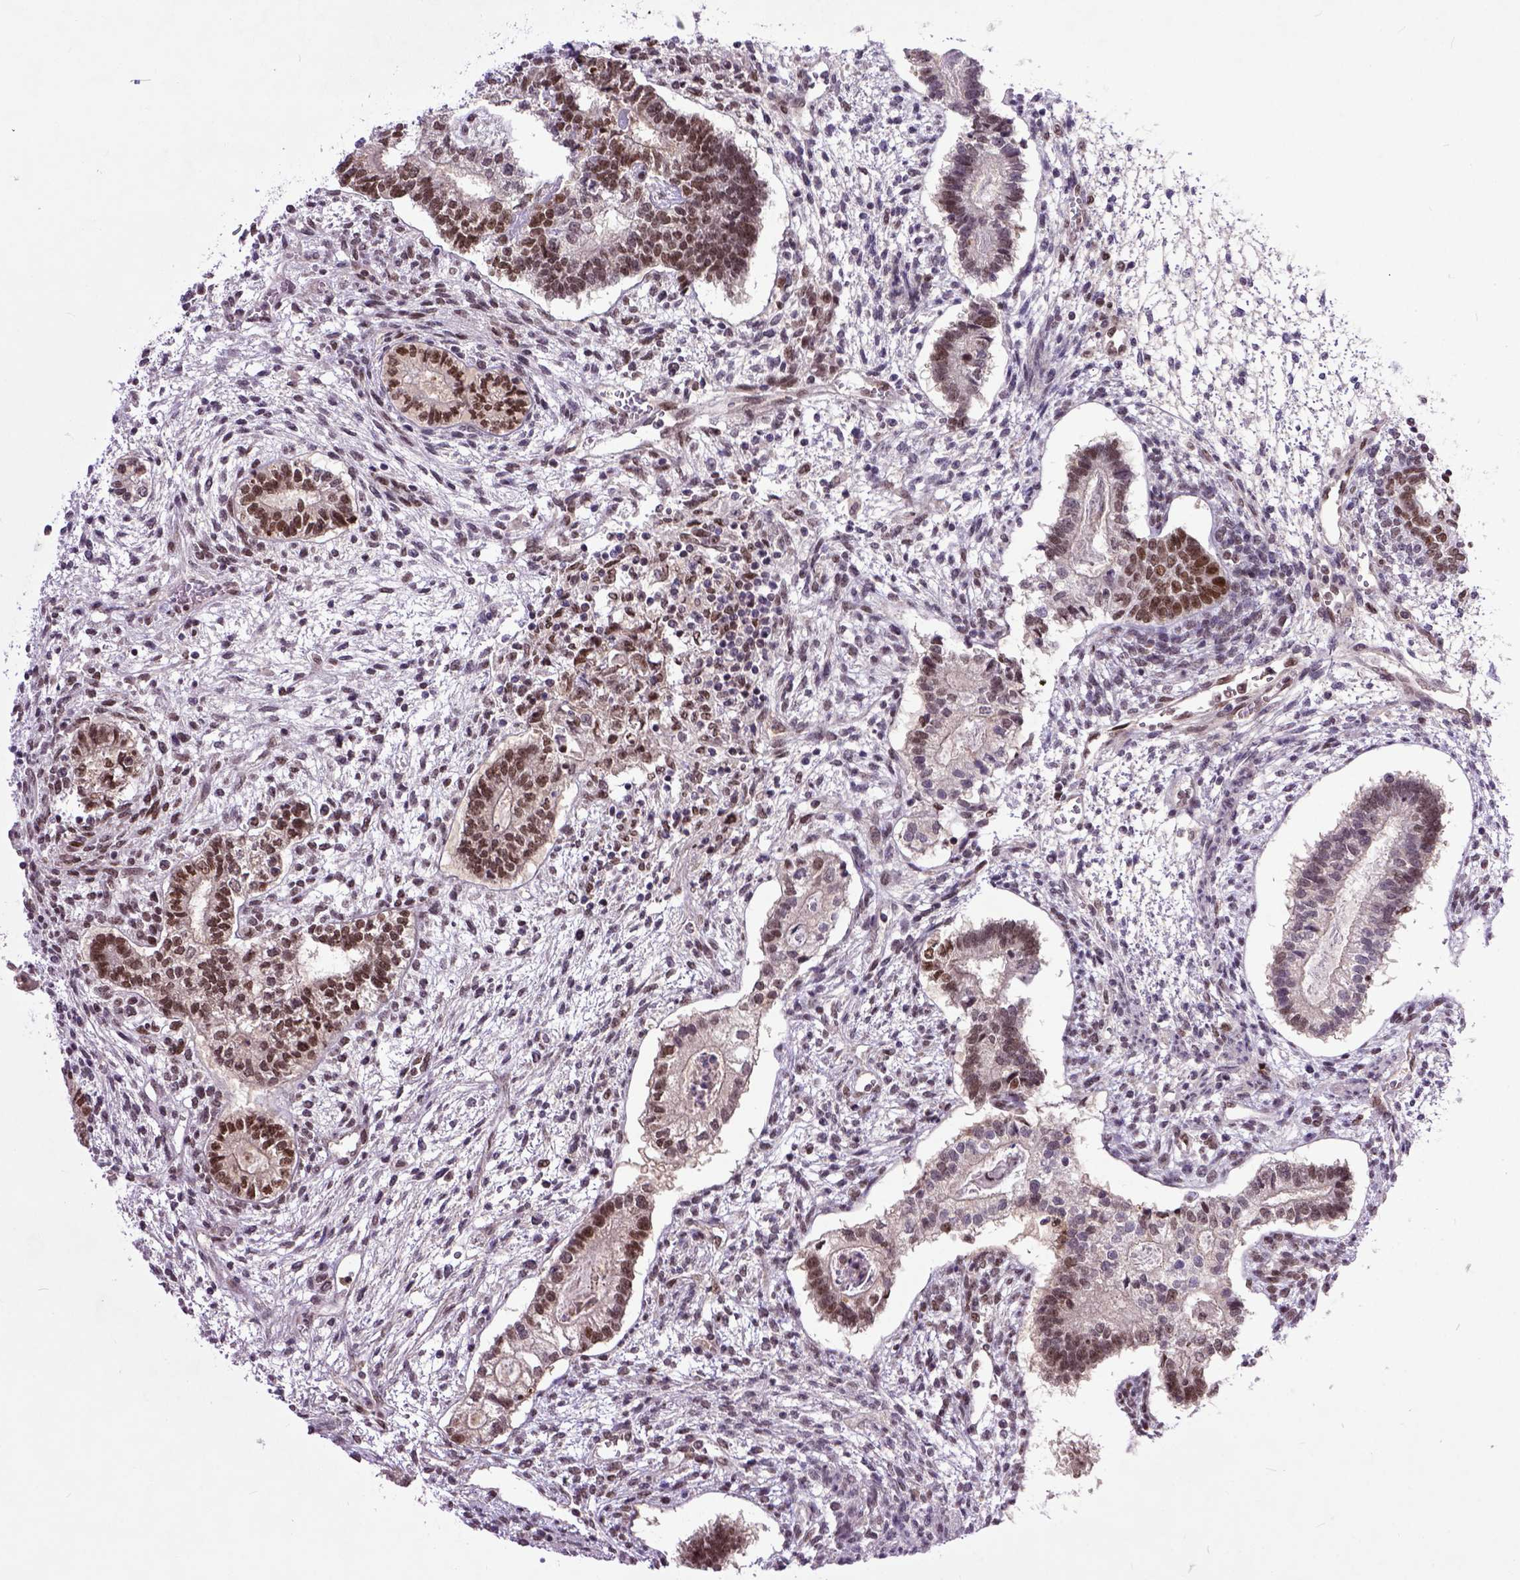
{"staining": {"intensity": "moderate", "quantity": ">75%", "location": "nuclear"}, "tissue": "testis cancer", "cell_type": "Tumor cells", "image_type": "cancer", "snomed": [{"axis": "morphology", "description": "Carcinoma, Embryonal, NOS"}, {"axis": "topography", "description": "Testis"}], "caption": "Moderate nuclear protein staining is appreciated in about >75% of tumor cells in testis embryonal carcinoma. (DAB (3,3'-diaminobenzidine) = brown stain, brightfield microscopy at high magnification).", "gene": "RCC2", "patient": {"sex": "male", "age": 37}}